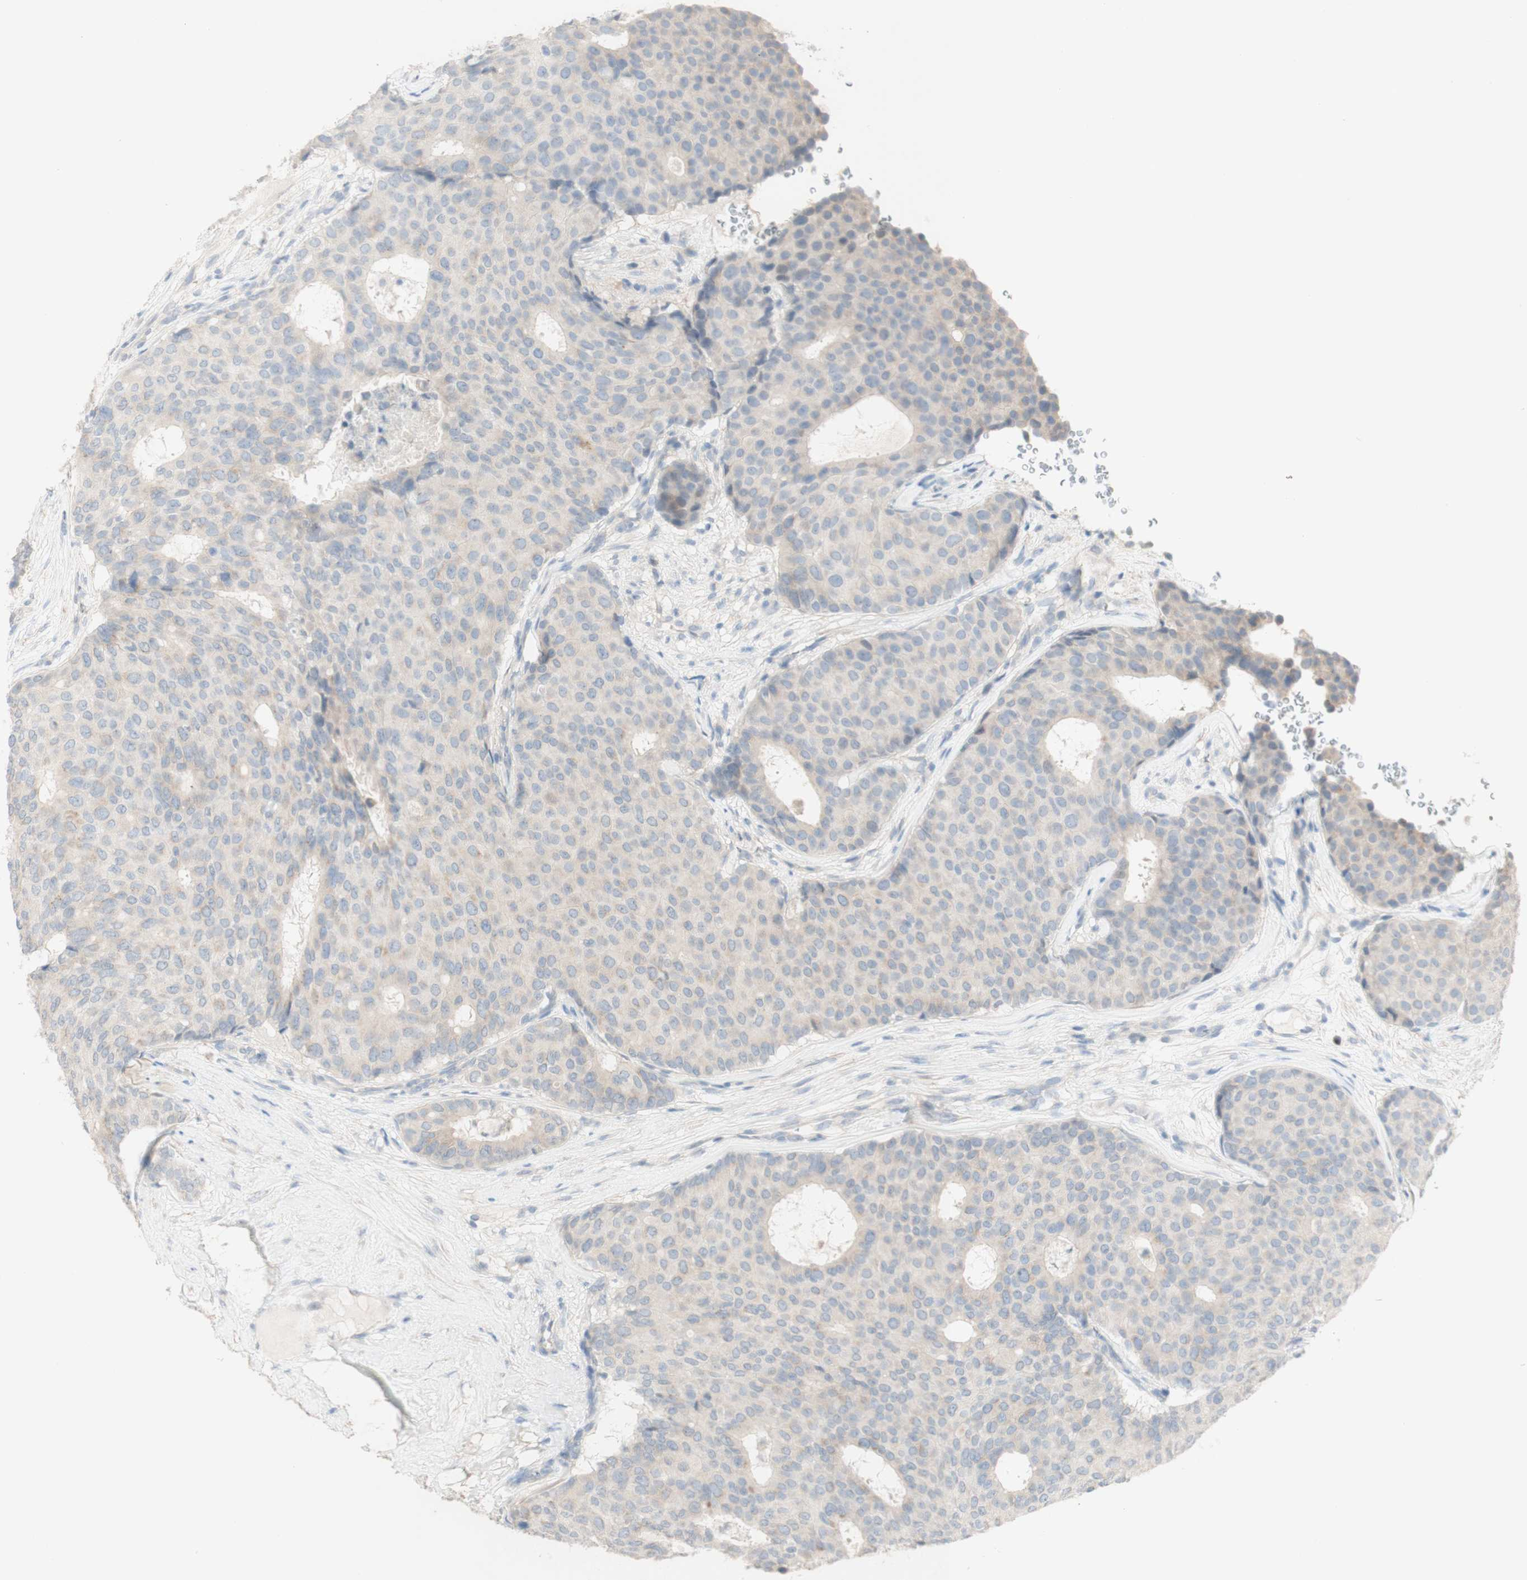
{"staining": {"intensity": "weak", "quantity": "25%-75%", "location": "cytoplasmic/membranous"}, "tissue": "breast cancer", "cell_type": "Tumor cells", "image_type": "cancer", "snomed": [{"axis": "morphology", "description": "Duct carcinoma"}, {"axis": "topography", "description": "Breast"}], "caption": "Breast cancer (invasive ductal carcinoma) was stained to show a protein in brown. There is low levels of weak cytoplasmic/membranous expression in about 25%-75% of tumor cells. Immunohistochemistry stains the protein of interest in brown and the nuclei are stained blue.", "gene": "MANEA", "patient": {"sex": "female", "age": 75}}